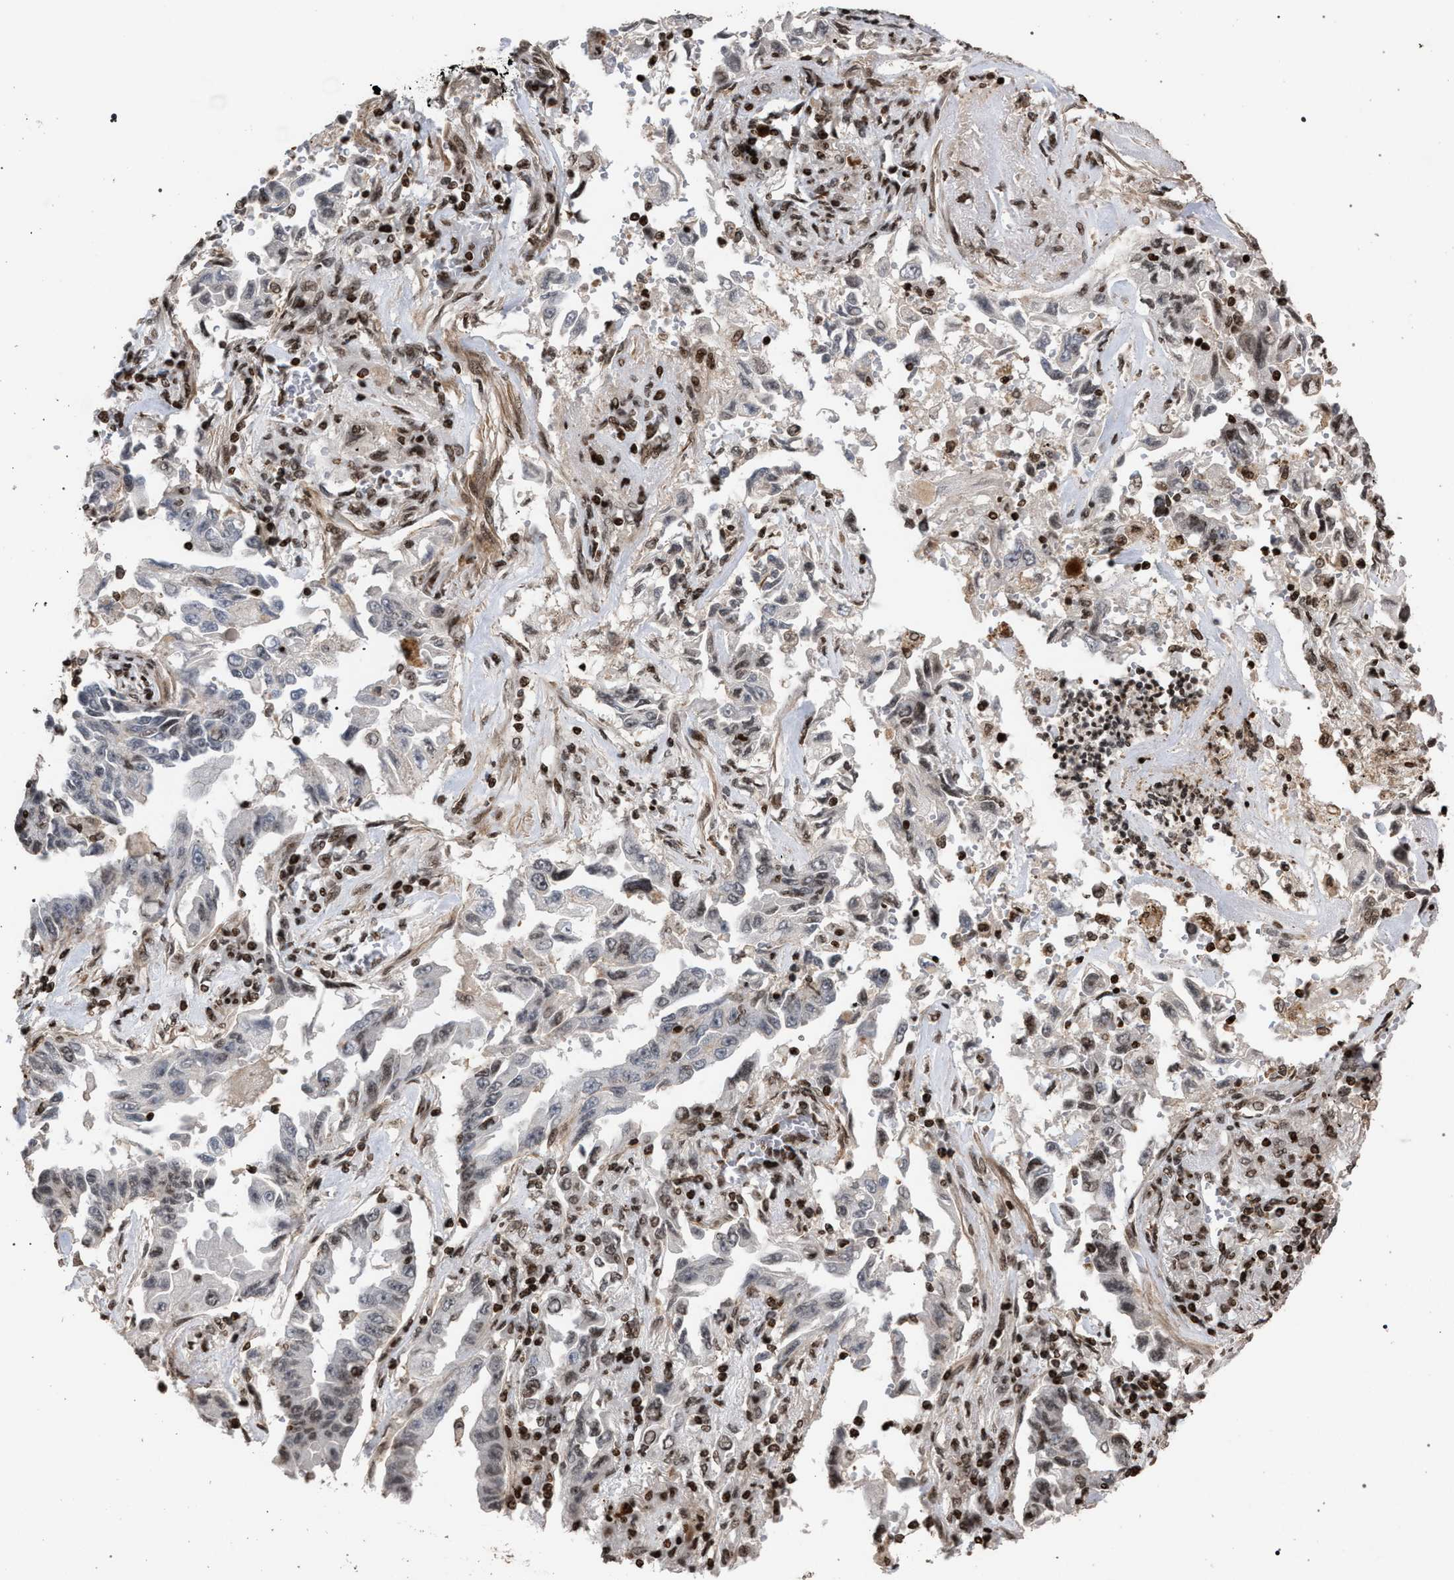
{"staining": {"intensity": "weak", "quantity": "<25%", "location": "nuclear"}, "tissue": "lung cancer", "cell_type": "Tumor cells", "image_type": "cancer", "snomed": [{"axis": "morphology", "description": "Adenocarcinoma, NOS"}, {"axis": "topography", "description": "Lung"}], "caption": "High power microscopy micrograph of an immunohistochemistry (IHC) micrograph of lung cancer, revealing no significant positivity in tumor cells. (Brightfield microscopy of DAB immunohistochemistry (IHC) at high magnification).", "gene": "FOXD3", "patient": {"sex": "female", "age": 51}}